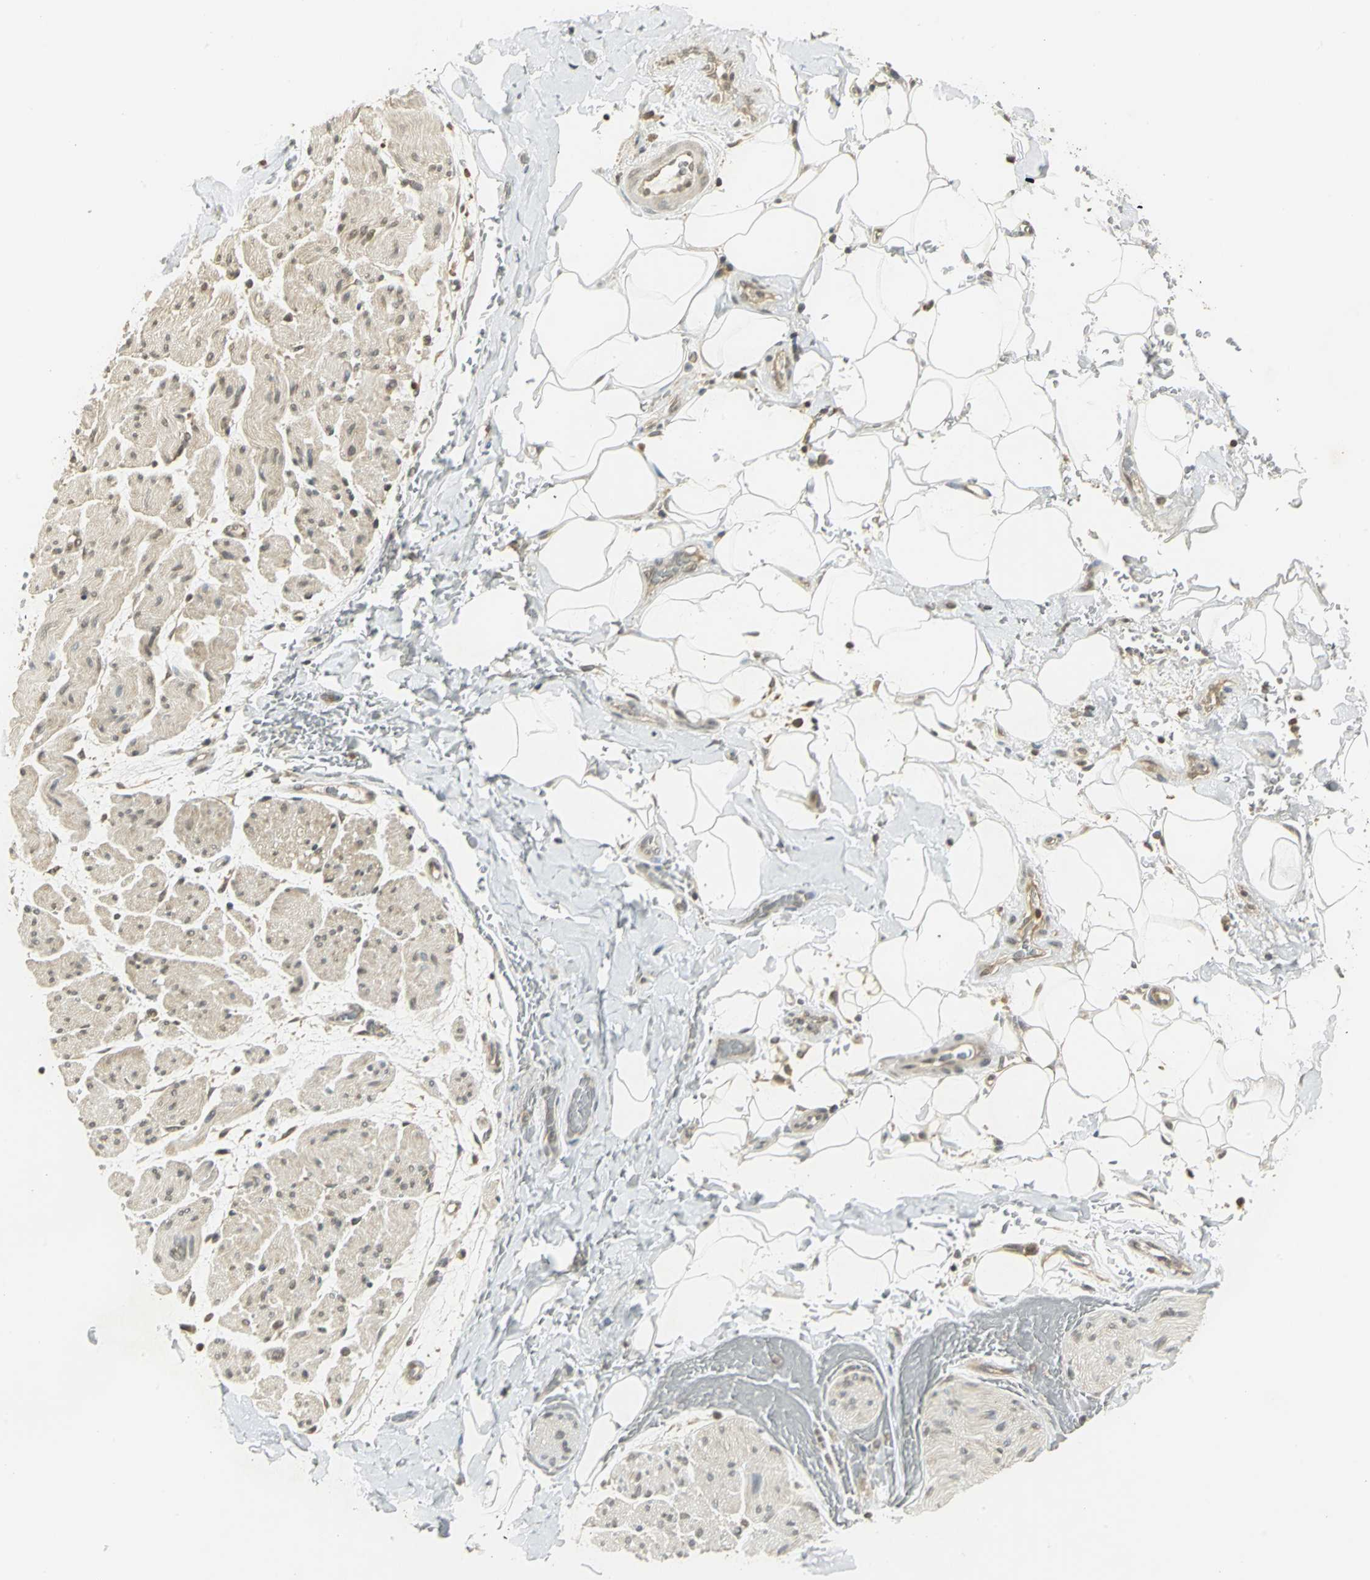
{"staining": {"intensity": "weak", "quantity": ">75%", "location": "cytoplasmic/membranous"}, "tissue": "adipose tissue", "cell_type": "Adipocytes", "image_type": "normal", "snomed": [{"axis": "morphology", "description": "Normal tissue, NOS"}, {"axis": "morphology", "description": "Cholangiocarcinoma"}, {"axis": "topography", "description": "Liver"}, {"axis": "topography", "description": "Peripheral nerve tissue"}], "caption": "Adipocytes show low levels of weak cytoplasmic/membranous positivity in approximately >75% of cells in normal adipose tissue.", "gene": "CDC34", "patient": {"sex": "male", "age": 50}}